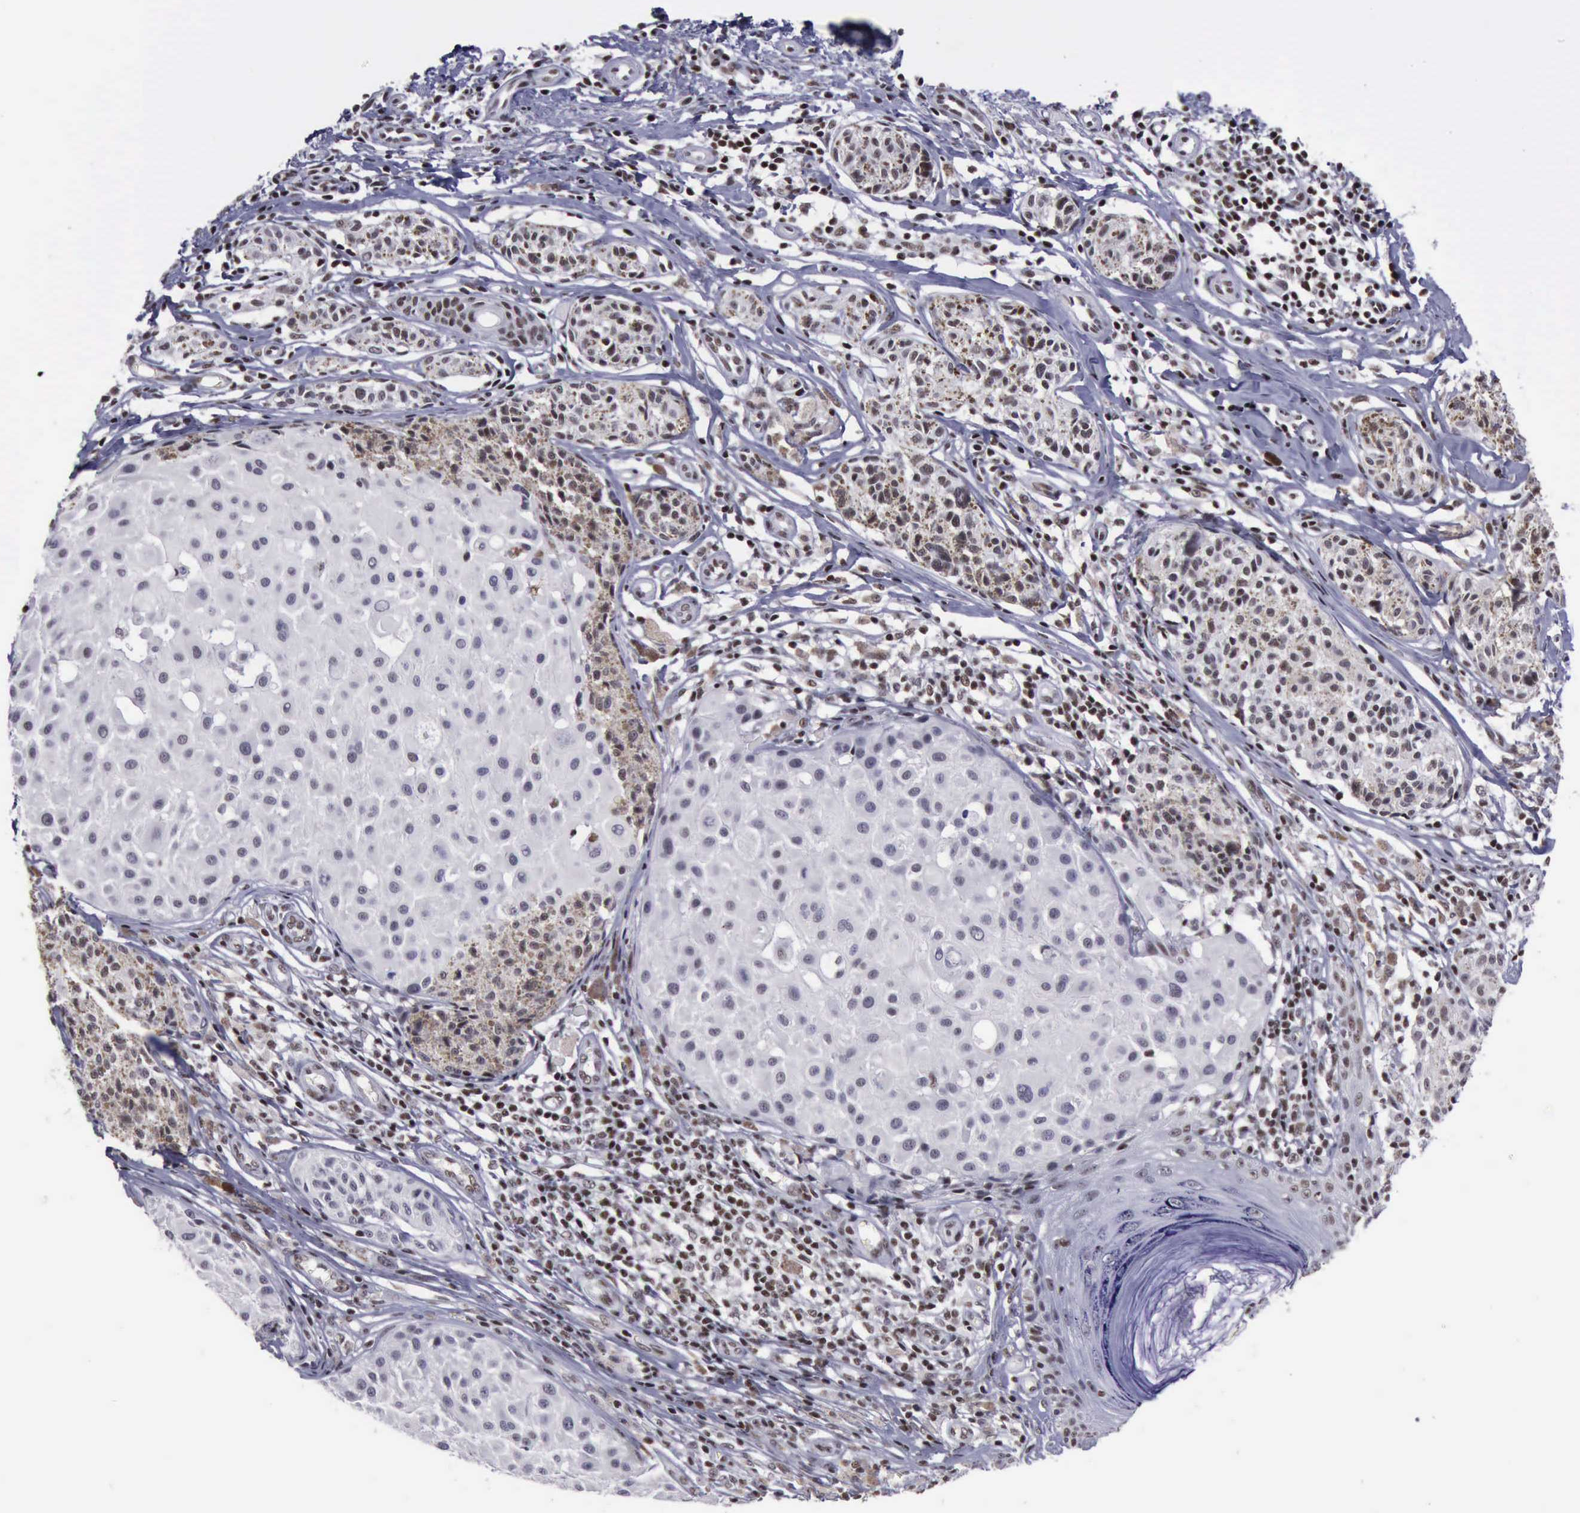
{"staining": {"intensity": "negative", "quantity": "none", "location": "none"}, "tissue": "melanoma", "cell_type": "Tumor cells", "image_type": "cancer", "snomed": [{"axis": "morphology", "description": "Malignant melanoma, NOS"}, {"axis": "topography", "description": "Skin"}], "caption": "Immunohistochemical staining of malignant melanoma exhibits no significant staining in tumor cells.", "gene": "YY1", "patient": {"sex": "male", "age": 36}}